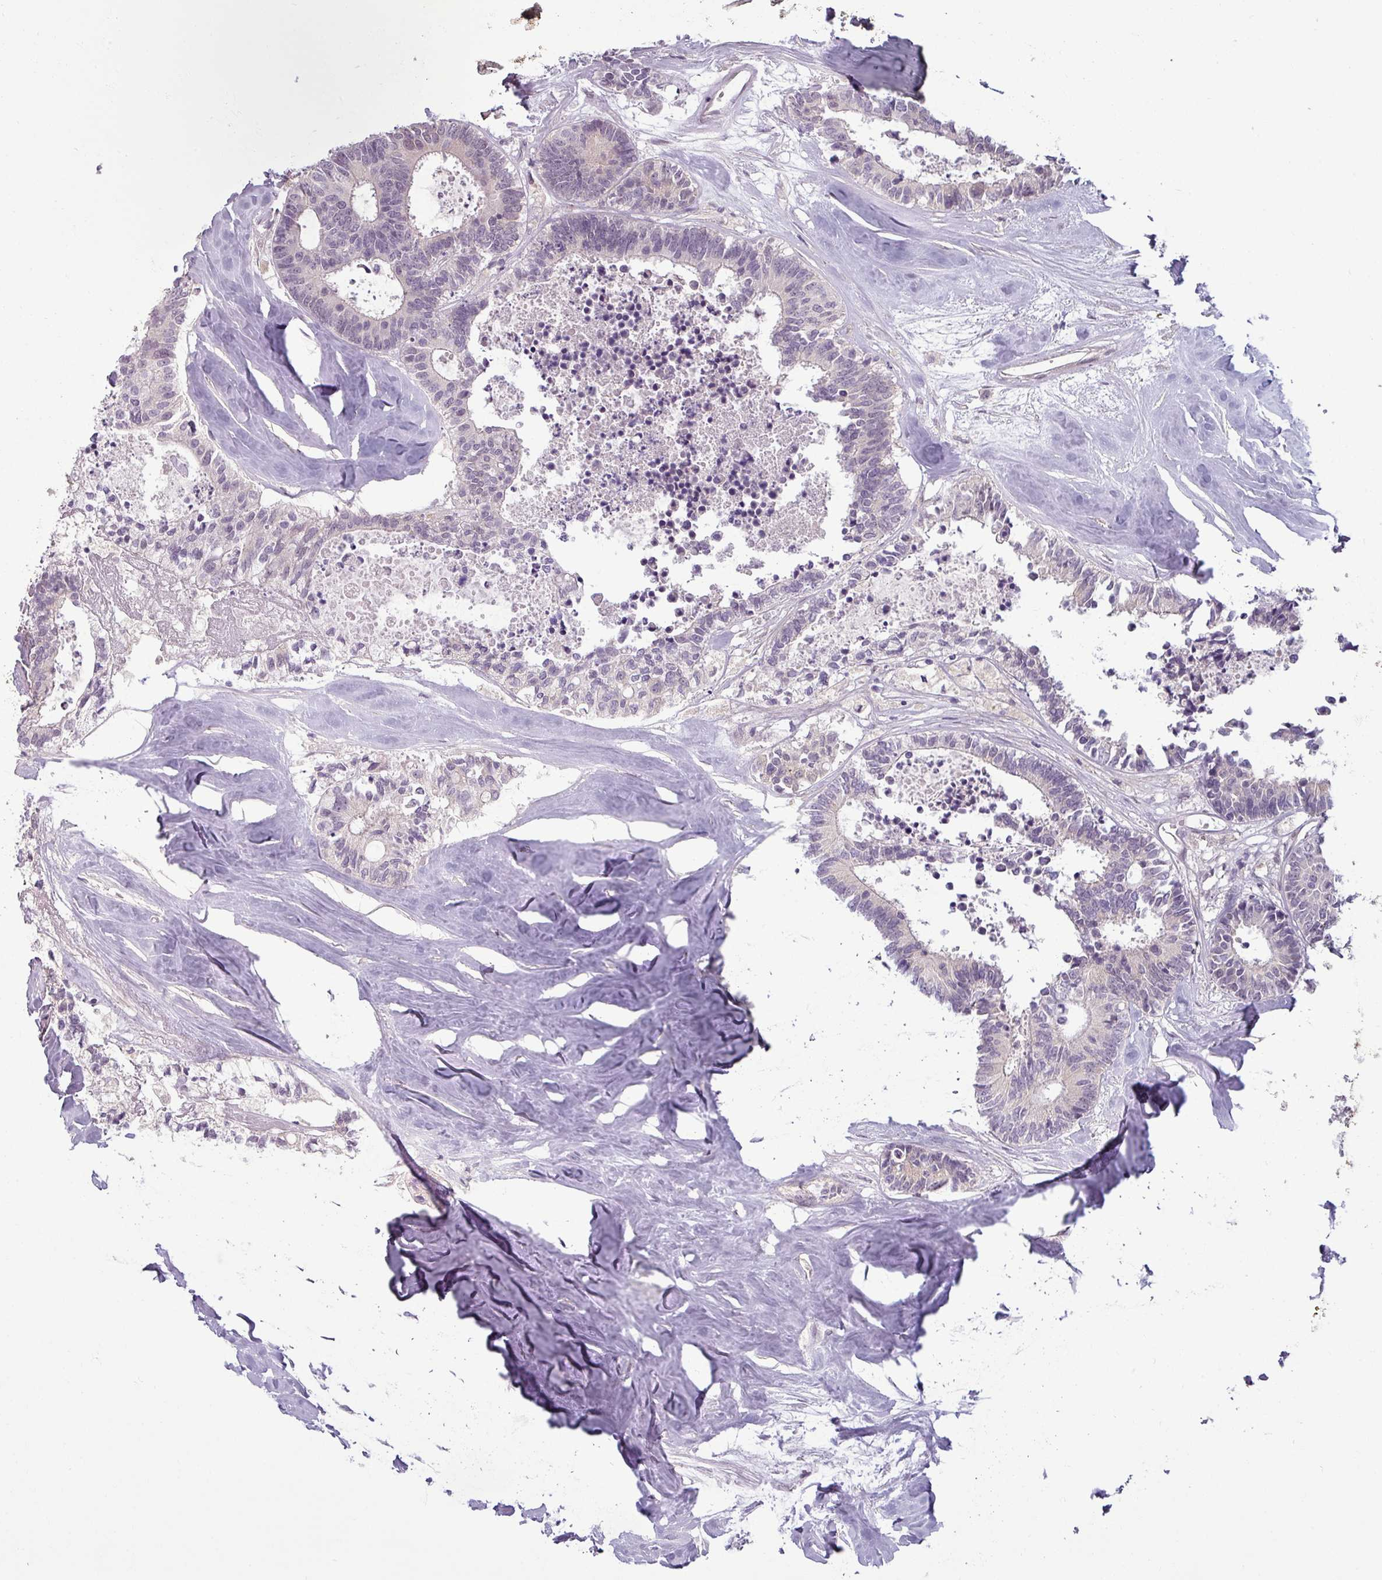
{"staining": {"intensity": "weak", "quantity": "<25%", "location": "nuclear"}, "tissue": "colorectal cancer", "cell_type": "Tumor cells", "image_type": "cancer", "snomed": [{"axis": "morphology", "description": "Adenocarcinoma, NOS"}, {"axis": "topography", "description": "Colon"}, {"axis": "topography", "description": "Rectum"}], "caption": "Colorectal cancer was stained to show a protein in brown. There is no significant expression in tumor cells.", "gene": "UVSSA", "patient": {"sex": "male", "age": 57}}